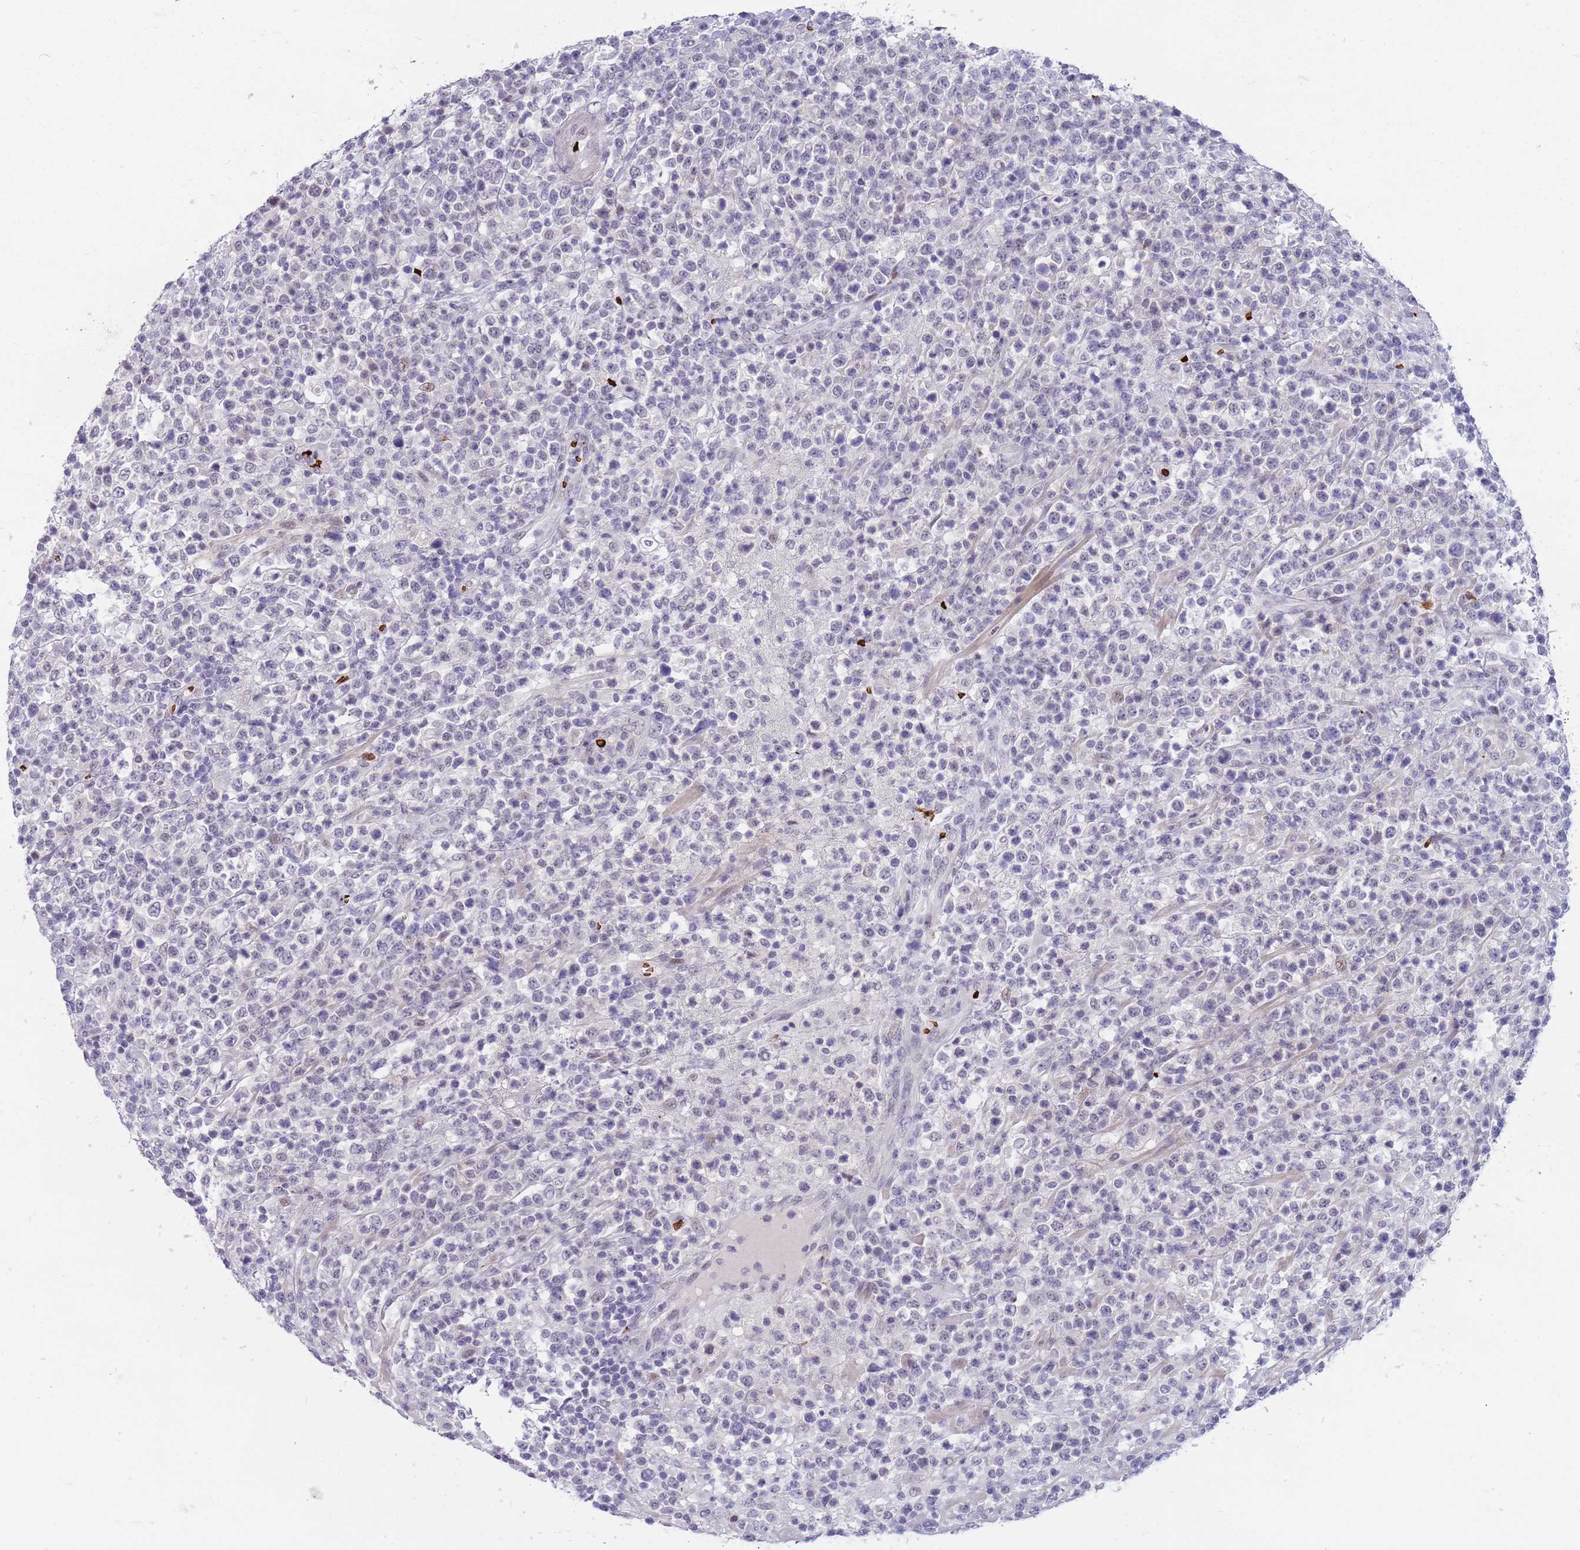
{"staining": {"intensity": "negative", "quantity": "none", "location": "none"}, "tissue": "lymphoma", "cell_type": "Tumor cells", "image_type": "cancer", "snomed": [{"axis": "morphology", "description": "Malignant lymphoma, non-Hodgkin's type, High grade"}, {"axis": "topography", "description": "Colon"}], "caption": "An image of lymphoma stained for a protein exhibits no brown staining in tumor cells. (DAB (3,3'-diaminobenzidine) immunohistochemistry visualized using brightfield microscopy, high magnification).", "gene": "LYPD6B", "patient": {"sex": "female", "age": 53}}